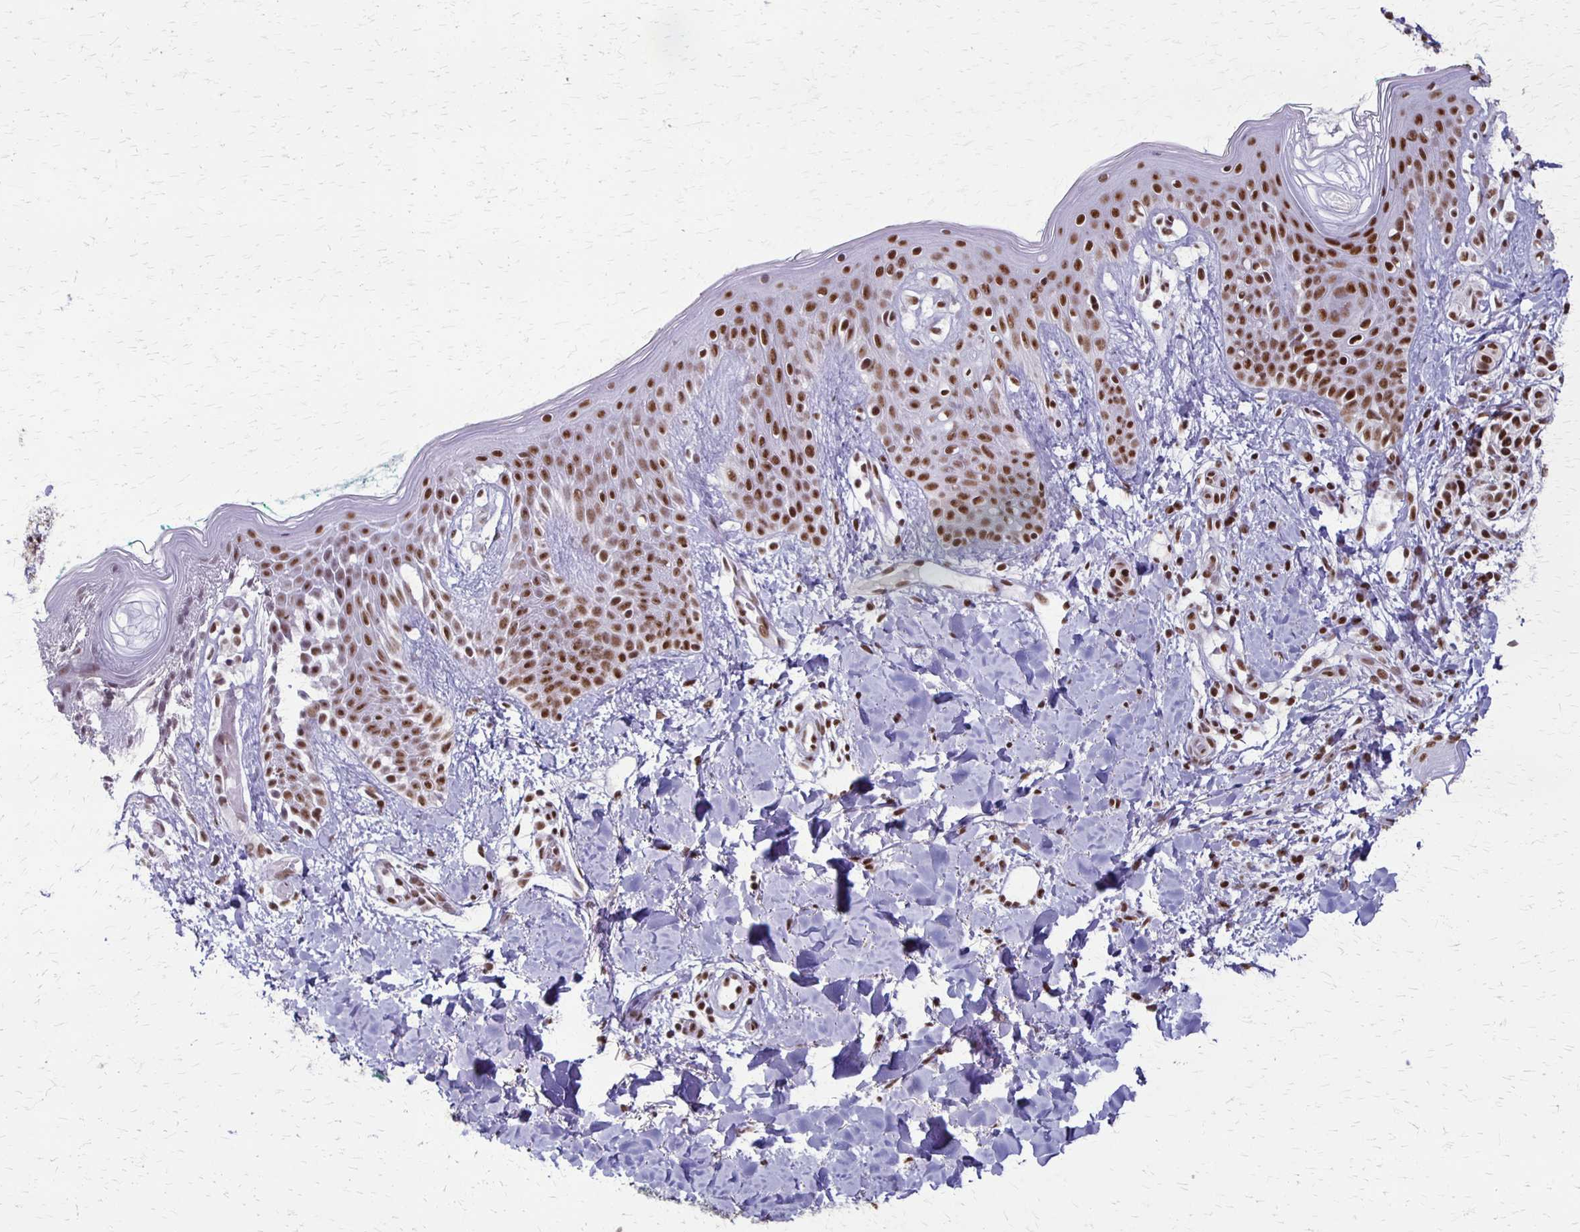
{"staining": {"intensity": "strong", "quantity": ">75%", "location": "nuclear"}, "tissue": "skin", "cell_type": "Fibroblasts", "image_type": "normal", "snomed": [{"axis": "morphology", "description": "Normal tissue, NOS"}, {"axis": "topography", "description": "Skin"}], "caption": "An immunohistochemistry image of benign tissue is shown. Protein staining in brown shows strong nuclear positivity in skin within fibroblasts.", "gene": "XRCC6", "patient": {"sex": "male", "age": 16}}